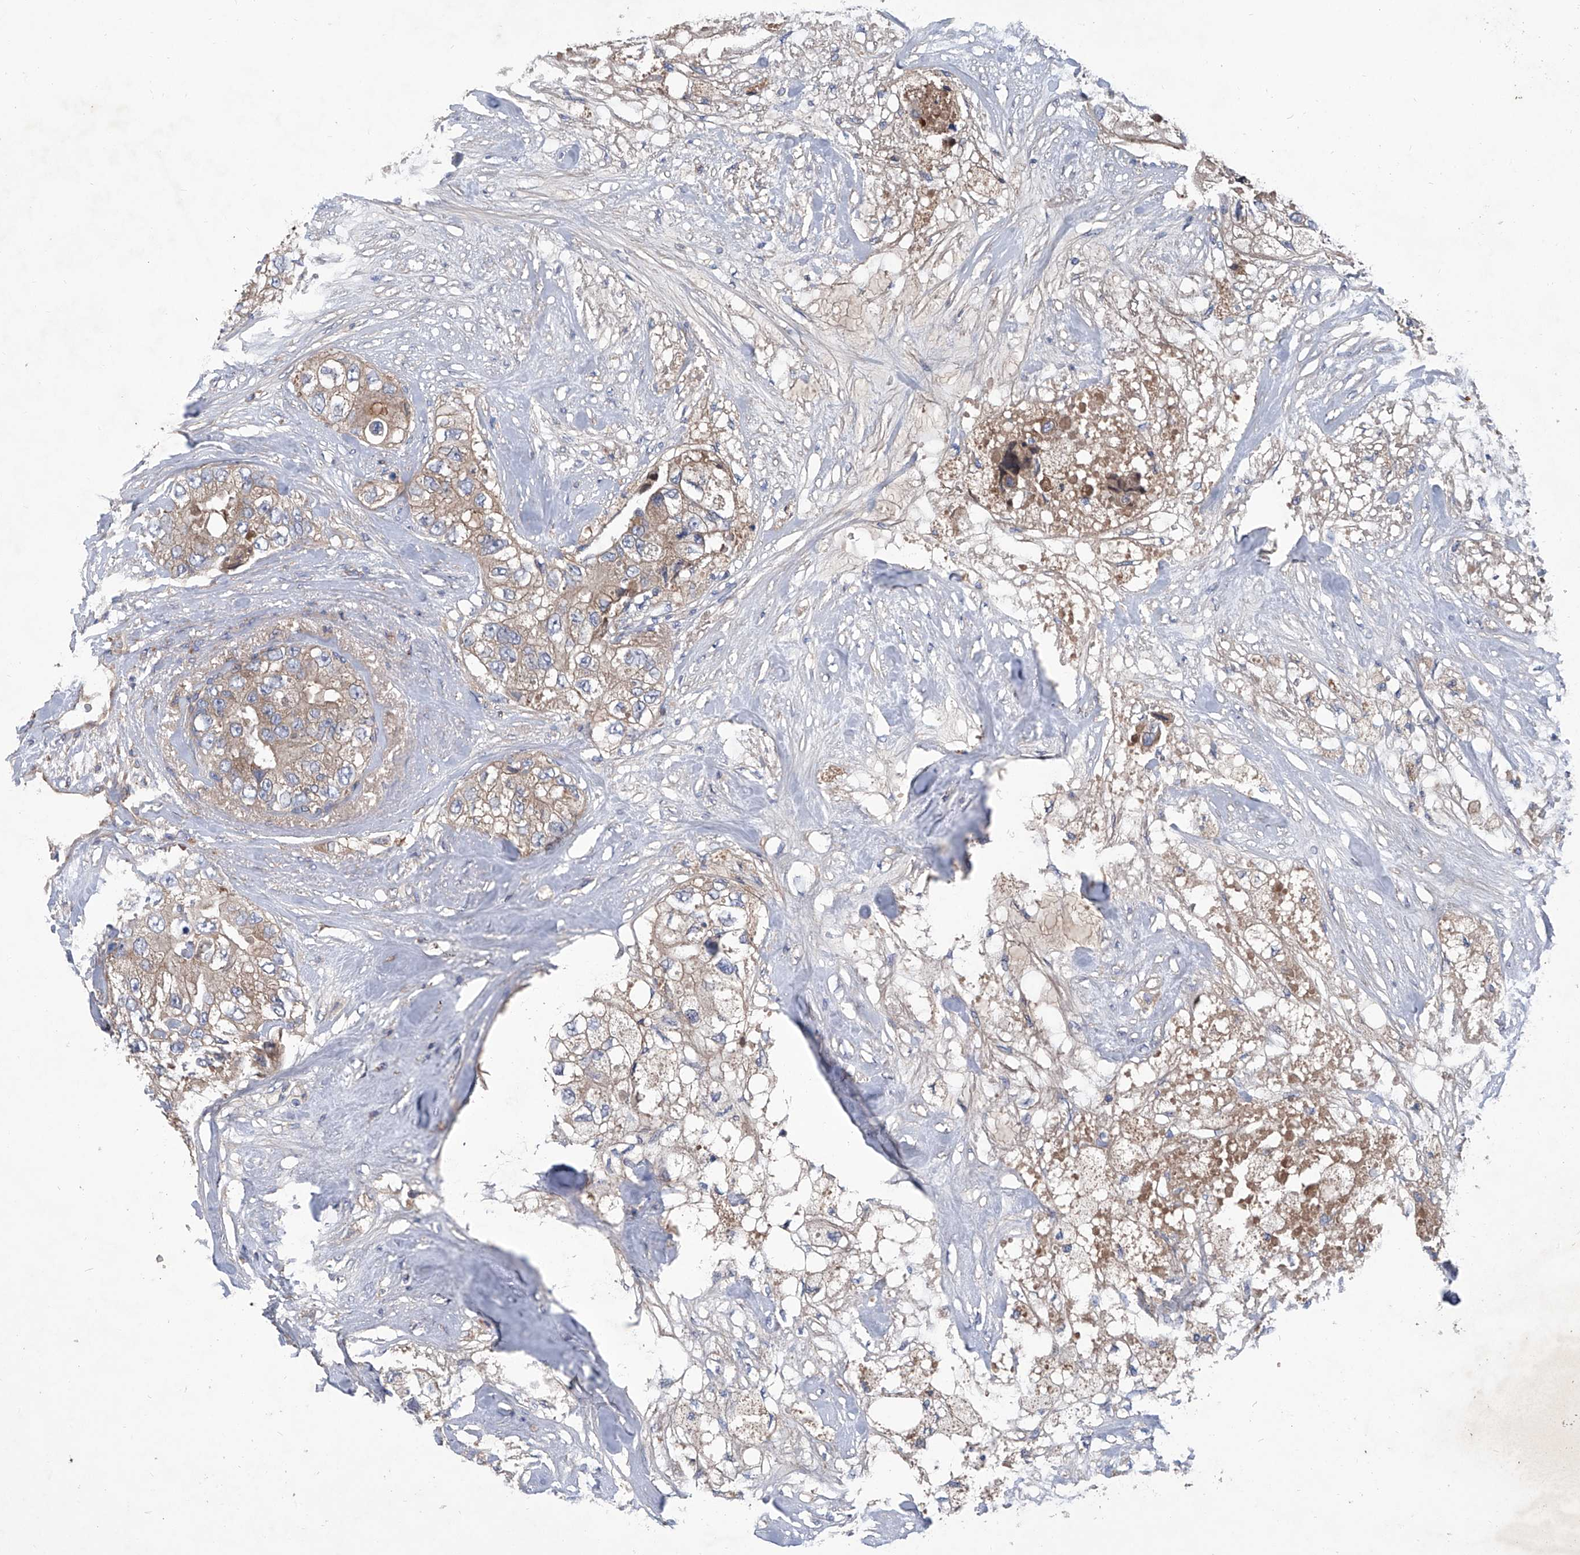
{"staining": {"intensity": "weak", "quantity": "25%-75%", "location": "cytoplasmic/membranous"}, "tissue": "breast cancer", "cell_type": "Tumor cells", "image_type": "cancer", "snomed": [{"axis": "morphology", "description": "Duct carcinoma"}, {"axis": "topography", "description": "Breast"}], "caption": "IHC of breast cancer displays low levels of weak cytoplasmic/membranous positivity in approximately 25%-75% of tumor cells. Immunohistochemistry (ihc) stains the protein in brown and the nuclei are stained blue.", "gene": "ASCC3", "patient": {"sex": "female", "age": 62}}